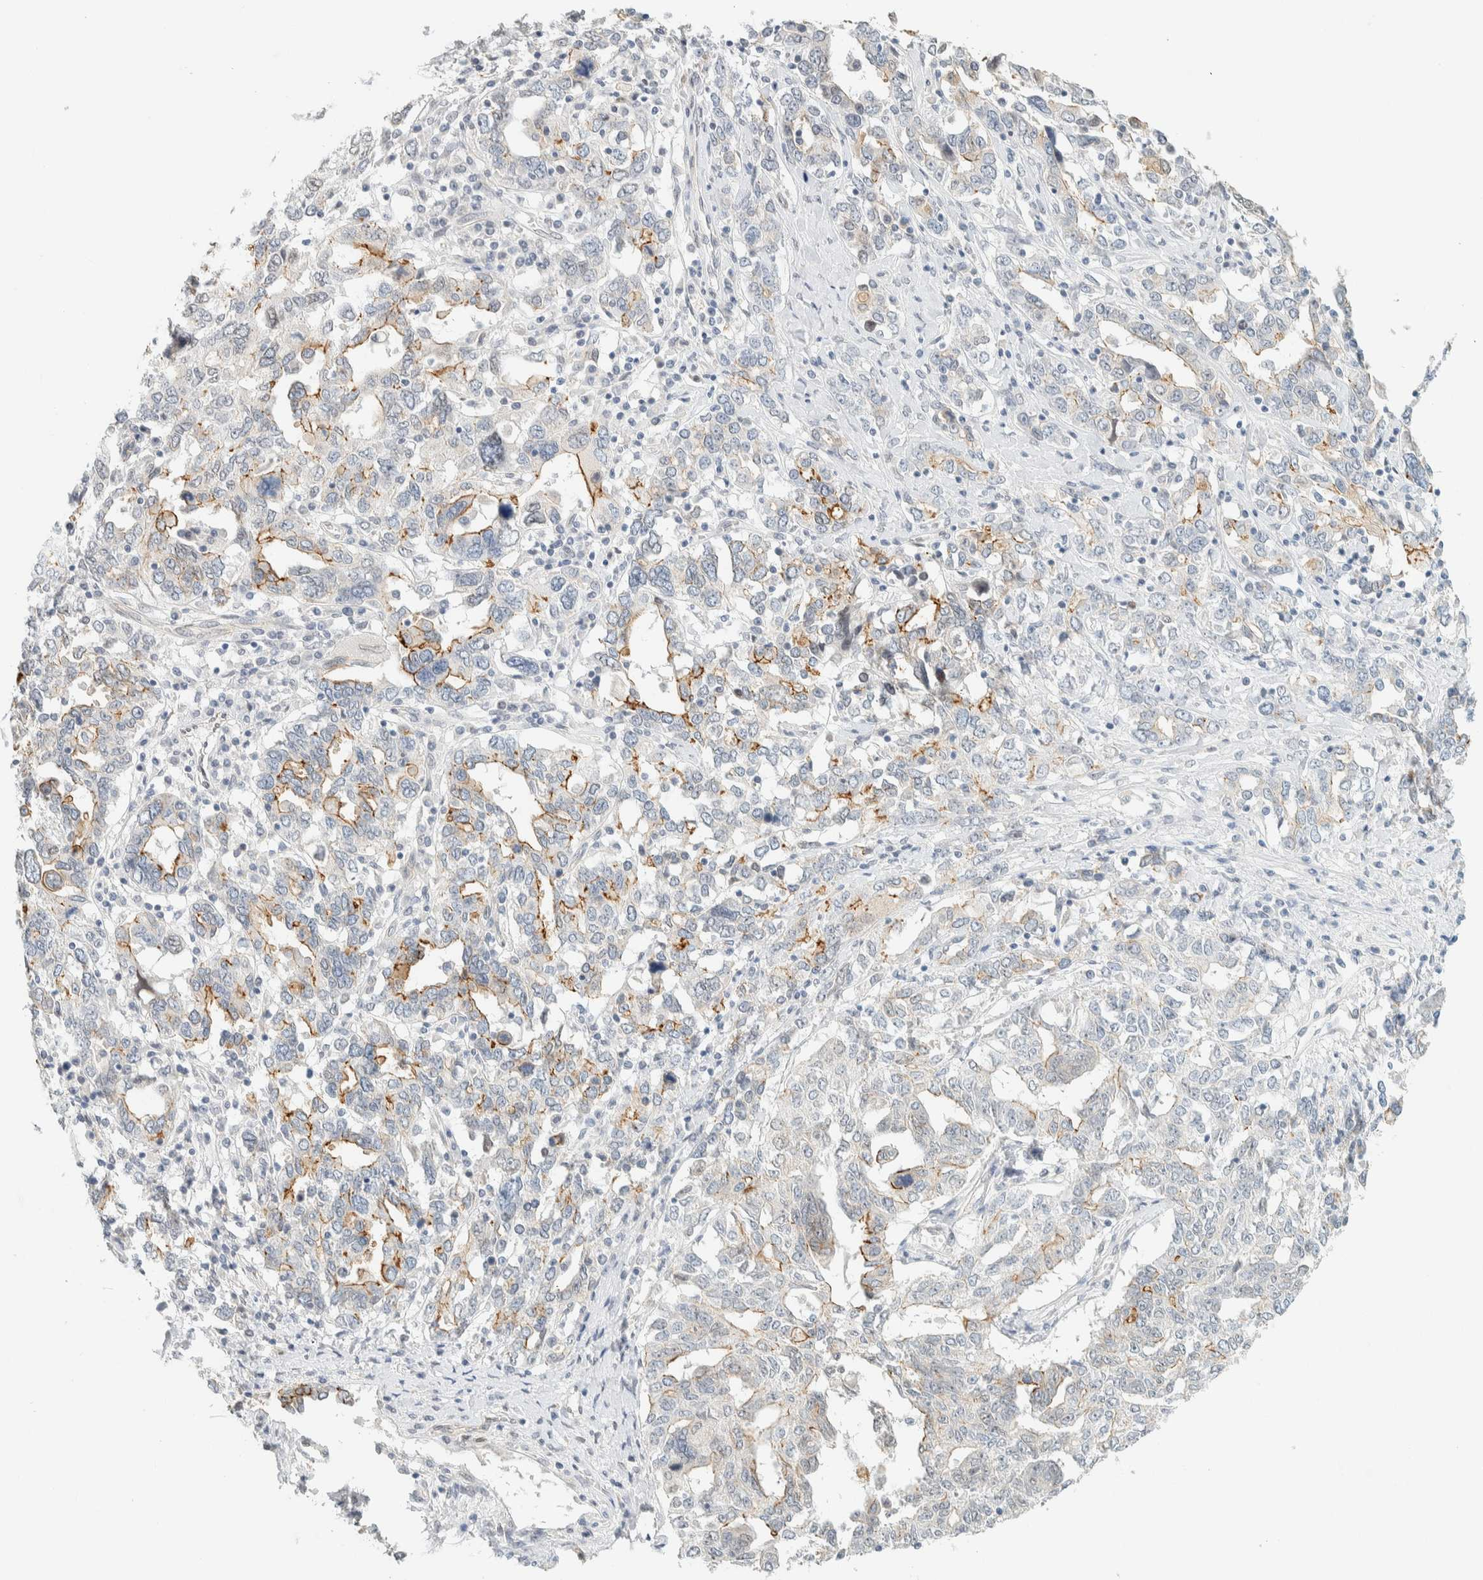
{"staining": {"intensity": "moderate", "quantity": "<25%", "location": "cytoplasmic/membranous"}, "tissue": "ovarian cancer", "cell_type": "Tumor cells", "image_type": "cancer", "snomed": [{"axis": "morphology", "description": "Carcinoma, endometroid"}, {"axis": "topography", "description": "Ovary"}], "caption": "DAB (3,3'-diaminobenzidine) immunohistochemical staining of ovarian cancer (endometroid carcinoma) exhibits moderate cytoplasmic/membranous protein staining in about <25% of tumor cells.", "gene": "C1QTNF12", "patient": {"sex": "female", "age": 62}}